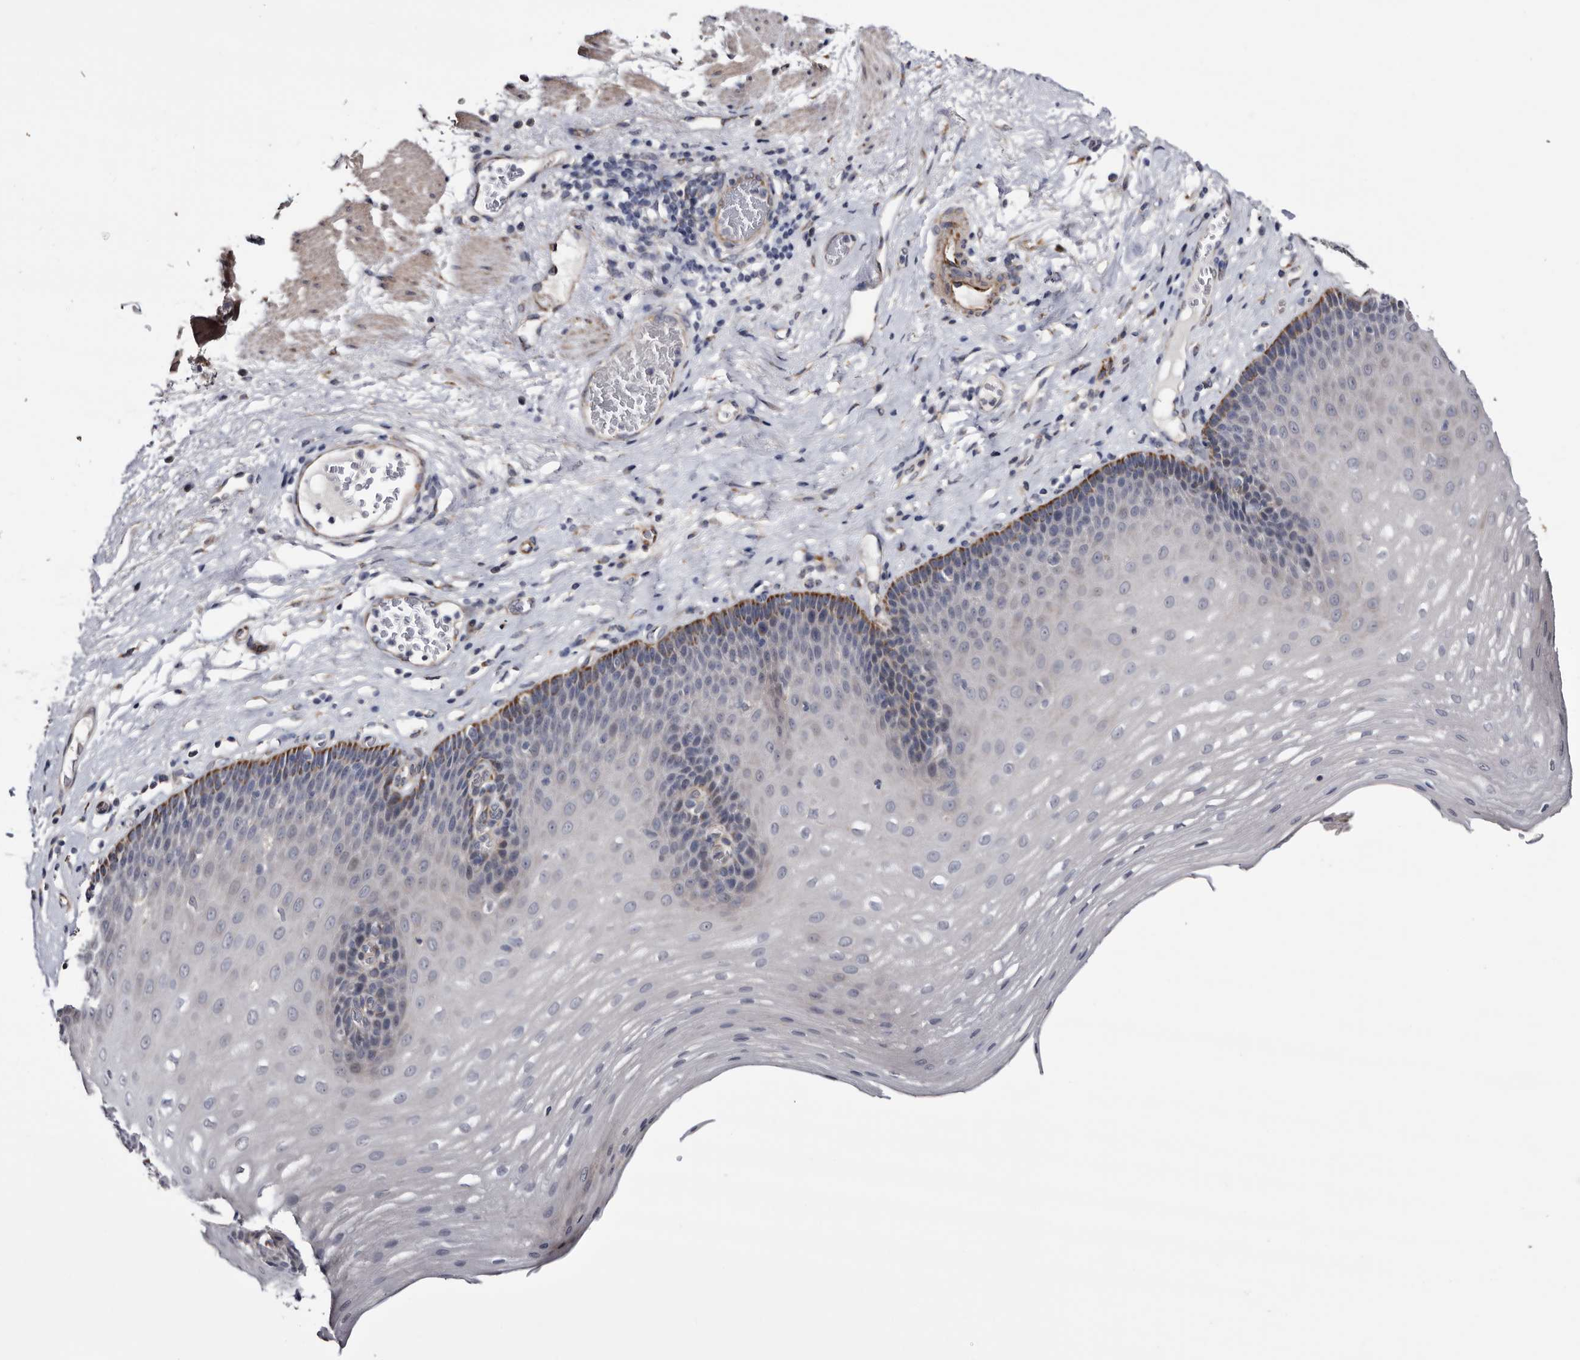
{"staining": {"intensity": "moderate", "quantity": "<25%", "location": "cytoplasmic/membranous"}, "tissue": "esophagus", "cell_type": "Squamous epithelial cells", "image_type": "normal", "snomed": [{"axis": "morphology", "description": "Normal tissue, NOS"}, {"axis": "topography", "description": "Esophagus"}], "caption": "This is a histology image of IHC staining of normal esophagus, which shows moderate expression in the cytoplasmic/membranous of squamous epithelial cells.", "gene": "ARMCX2", "patient": {"sex": "male", "age": 62}}